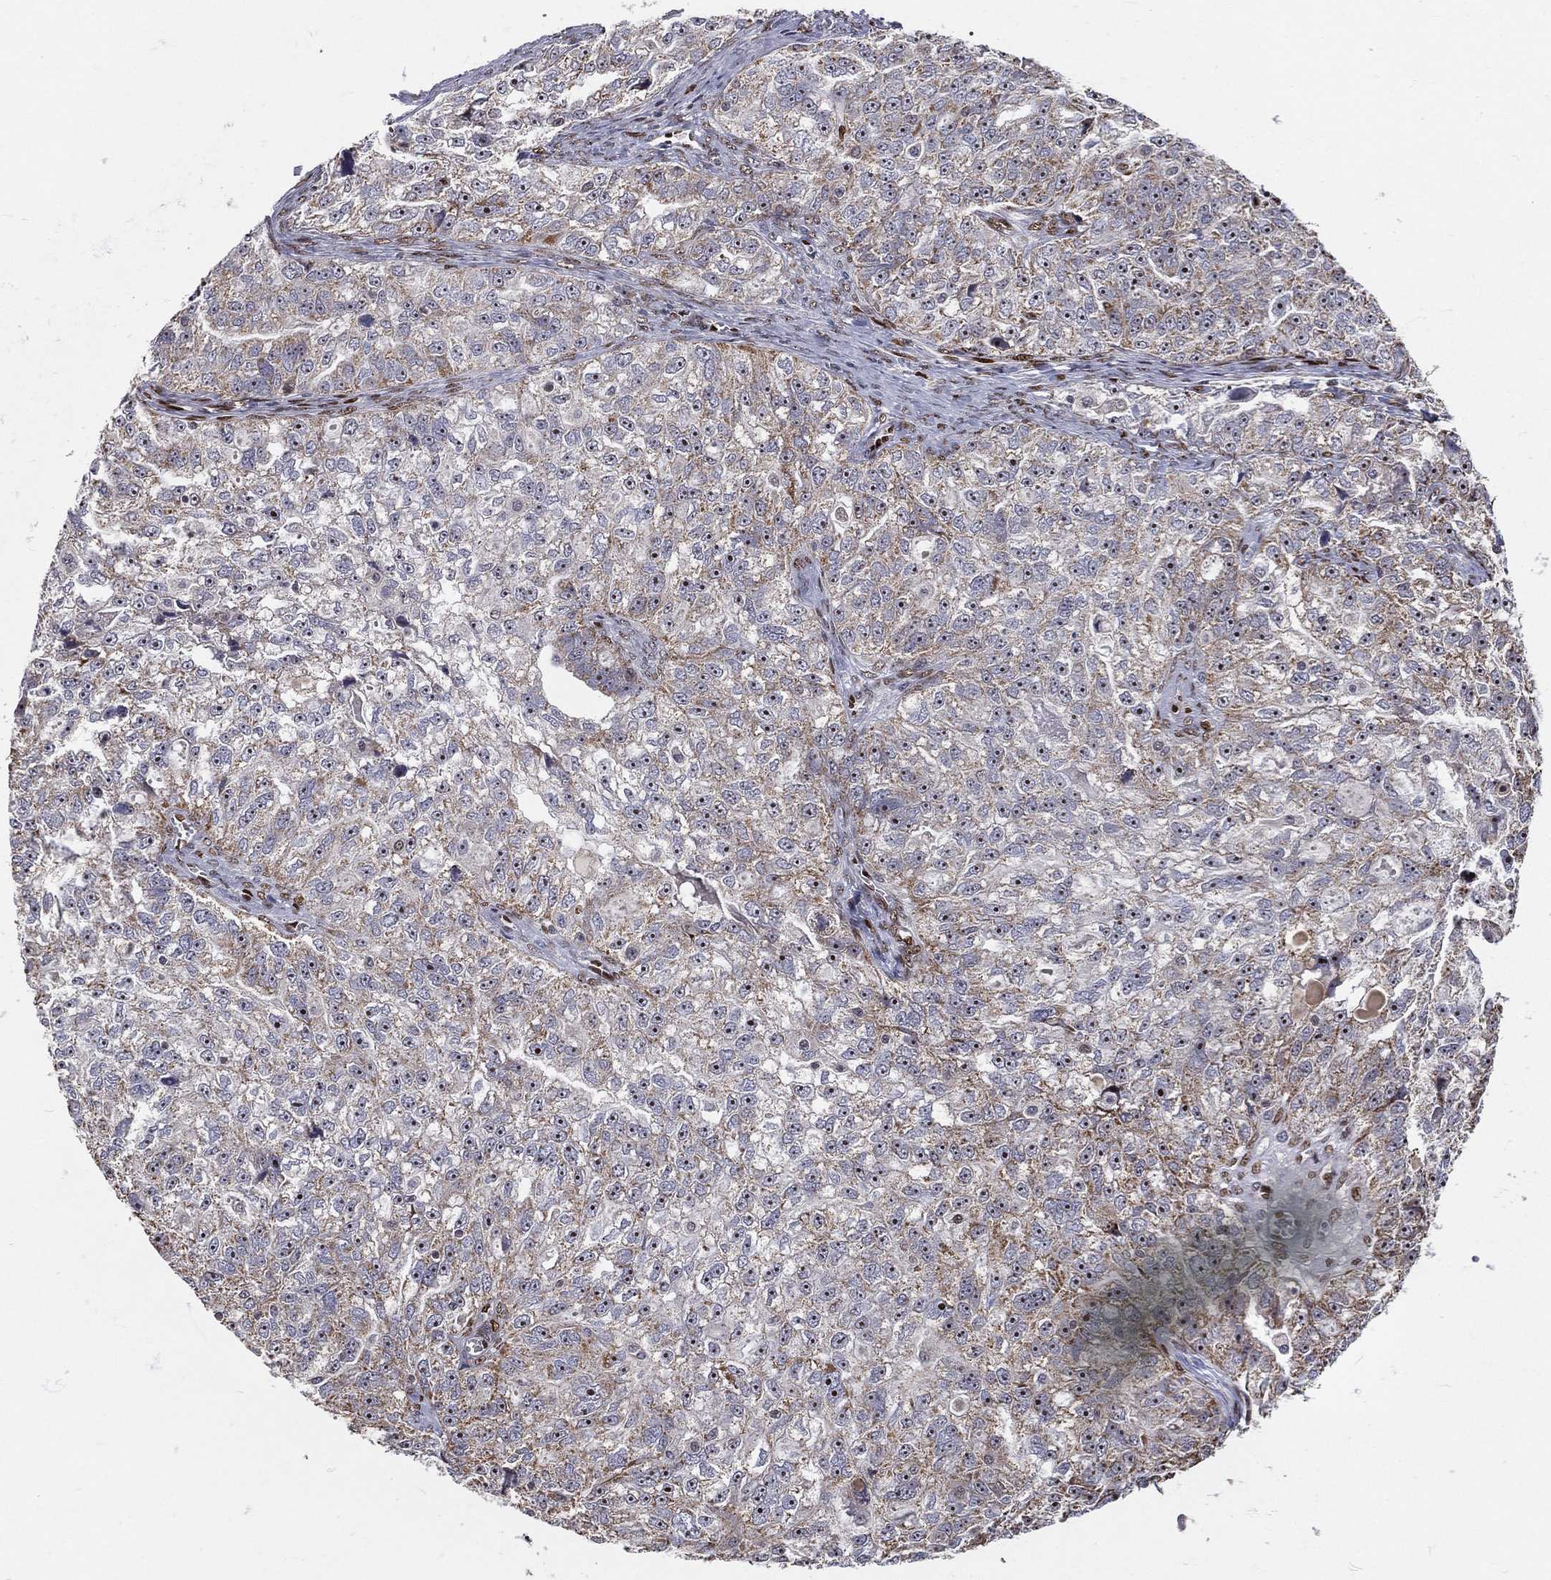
{"staining": {"intensity": "moderate", "quantity": "<25%", "location": "cytoplasmic/membranous"}, "tissue": "ovarian cancer", "cell_type": "Tumor cells", "image_type": "cancer", "snomed": [{"axis": "morphology", "description": "Cystadenocarcinoma, serous, NOS"}, {"axis": "topography", "description": "Ovary"}], "caption": "Protein analysis of ovarian cancer (serous cystadenocarcinoma) tissue demonstrates moderate cytoplasmic/membranous positivity in approximately <25% of tumor cells. The staining was performed using DAB, with brown indicating positive protein expression. Nuclei are stained blue with hematoxylin.", "gene": "ZEB1", "patient": {"sex": "female", "age": 51}}